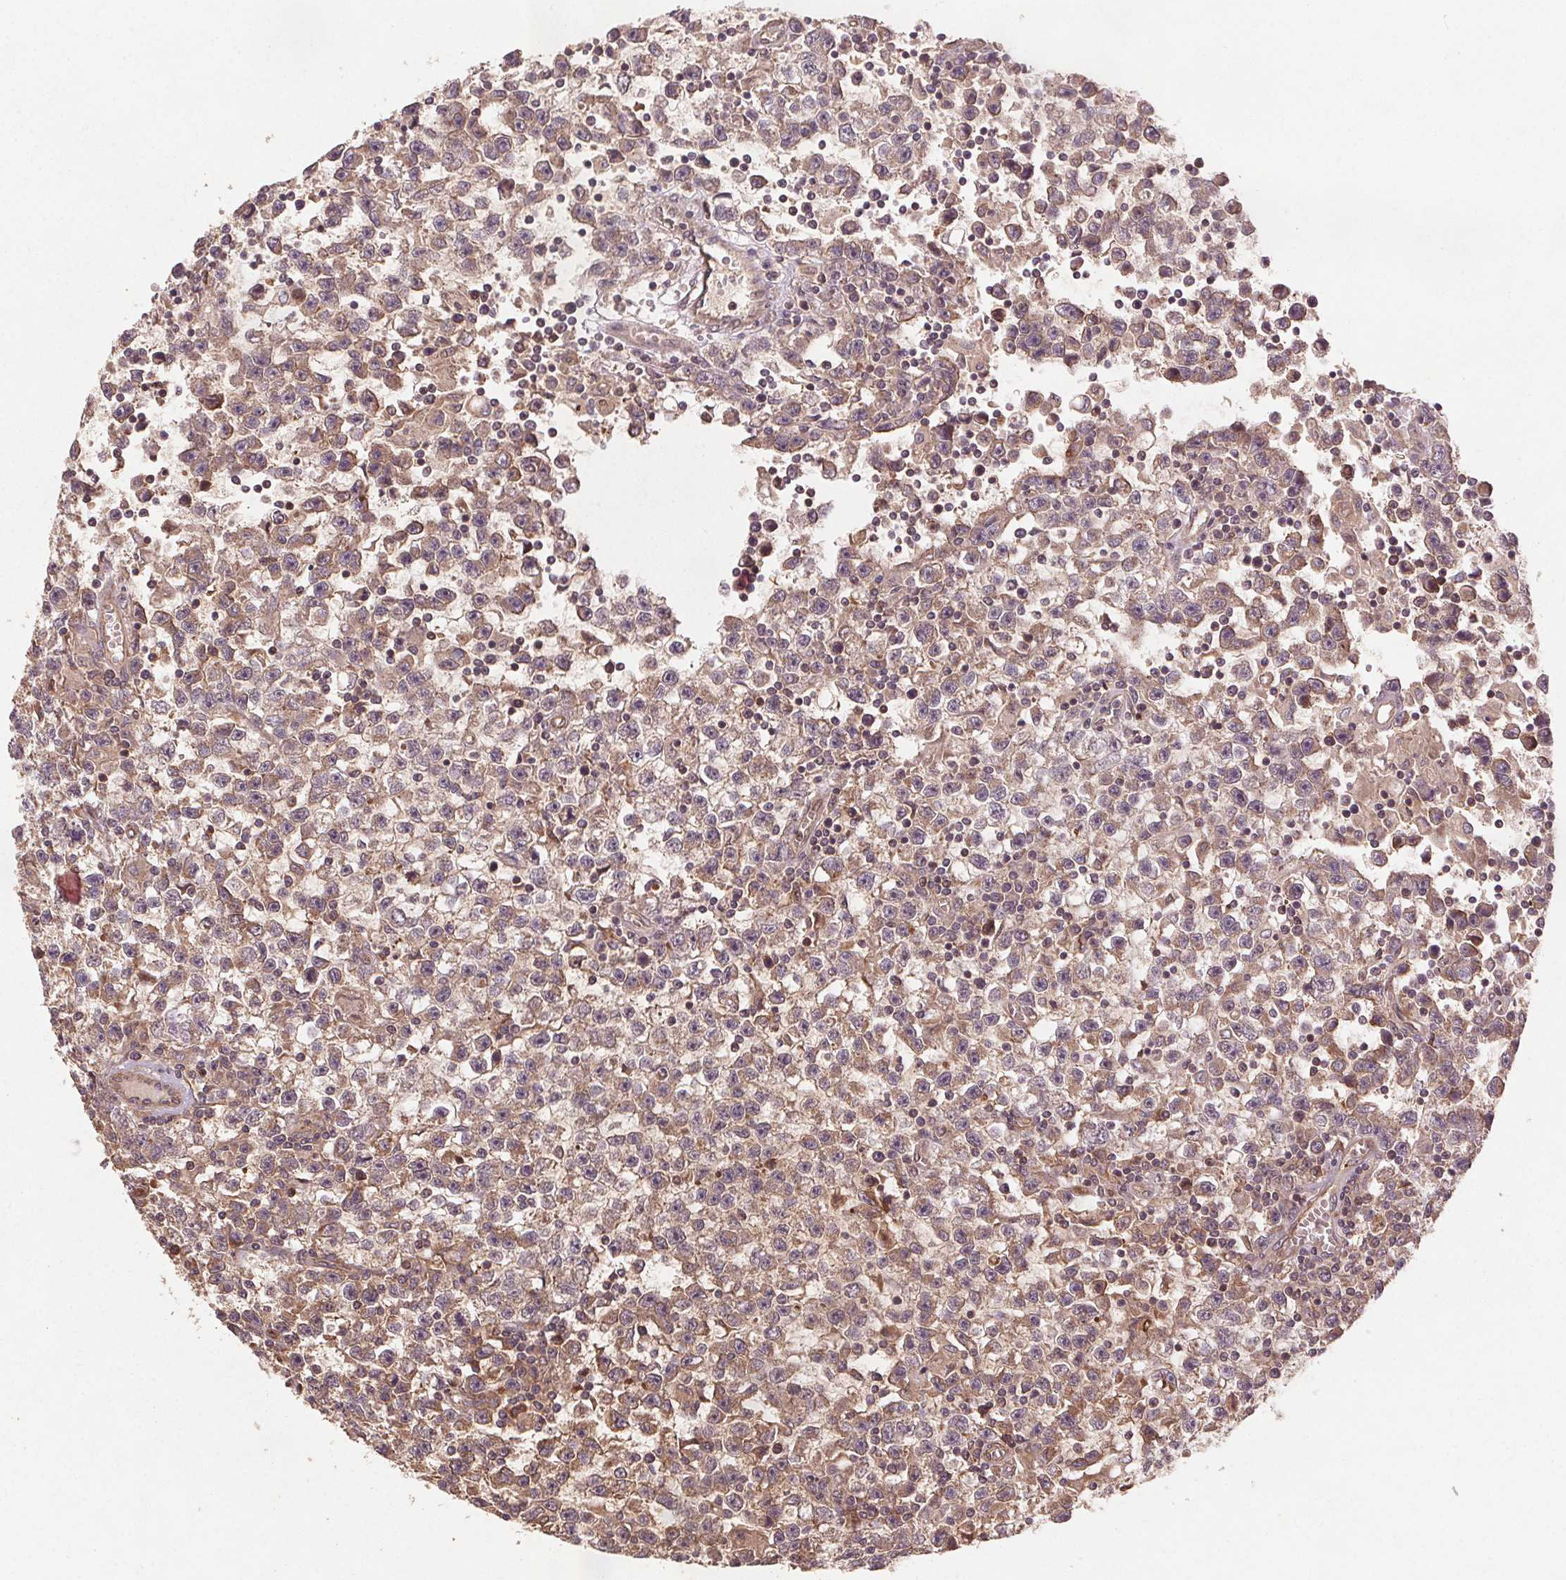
{"staining": {"intensity": "weak", "quantity": ">75%", "location": "cytoplasmic/membranous"}, "tissue": "testis cancer", "cell_type": "Tumor cells", "image_type": "cancer", "snomed": [{"axis": "morphology", "description": "Seminoma, NOS"}, {"axis": "topography", "description": "Testis"}], "caption": "Seminoma (testis) stained with DAB (3,3'-diaminobenzidine) IHC reveals low levels of weak cytoplasmic/membranous expression in approximately >75% of tumor cells.", "gene": "SEC14L2", "patient": {"sex": "male", "age": 31}}